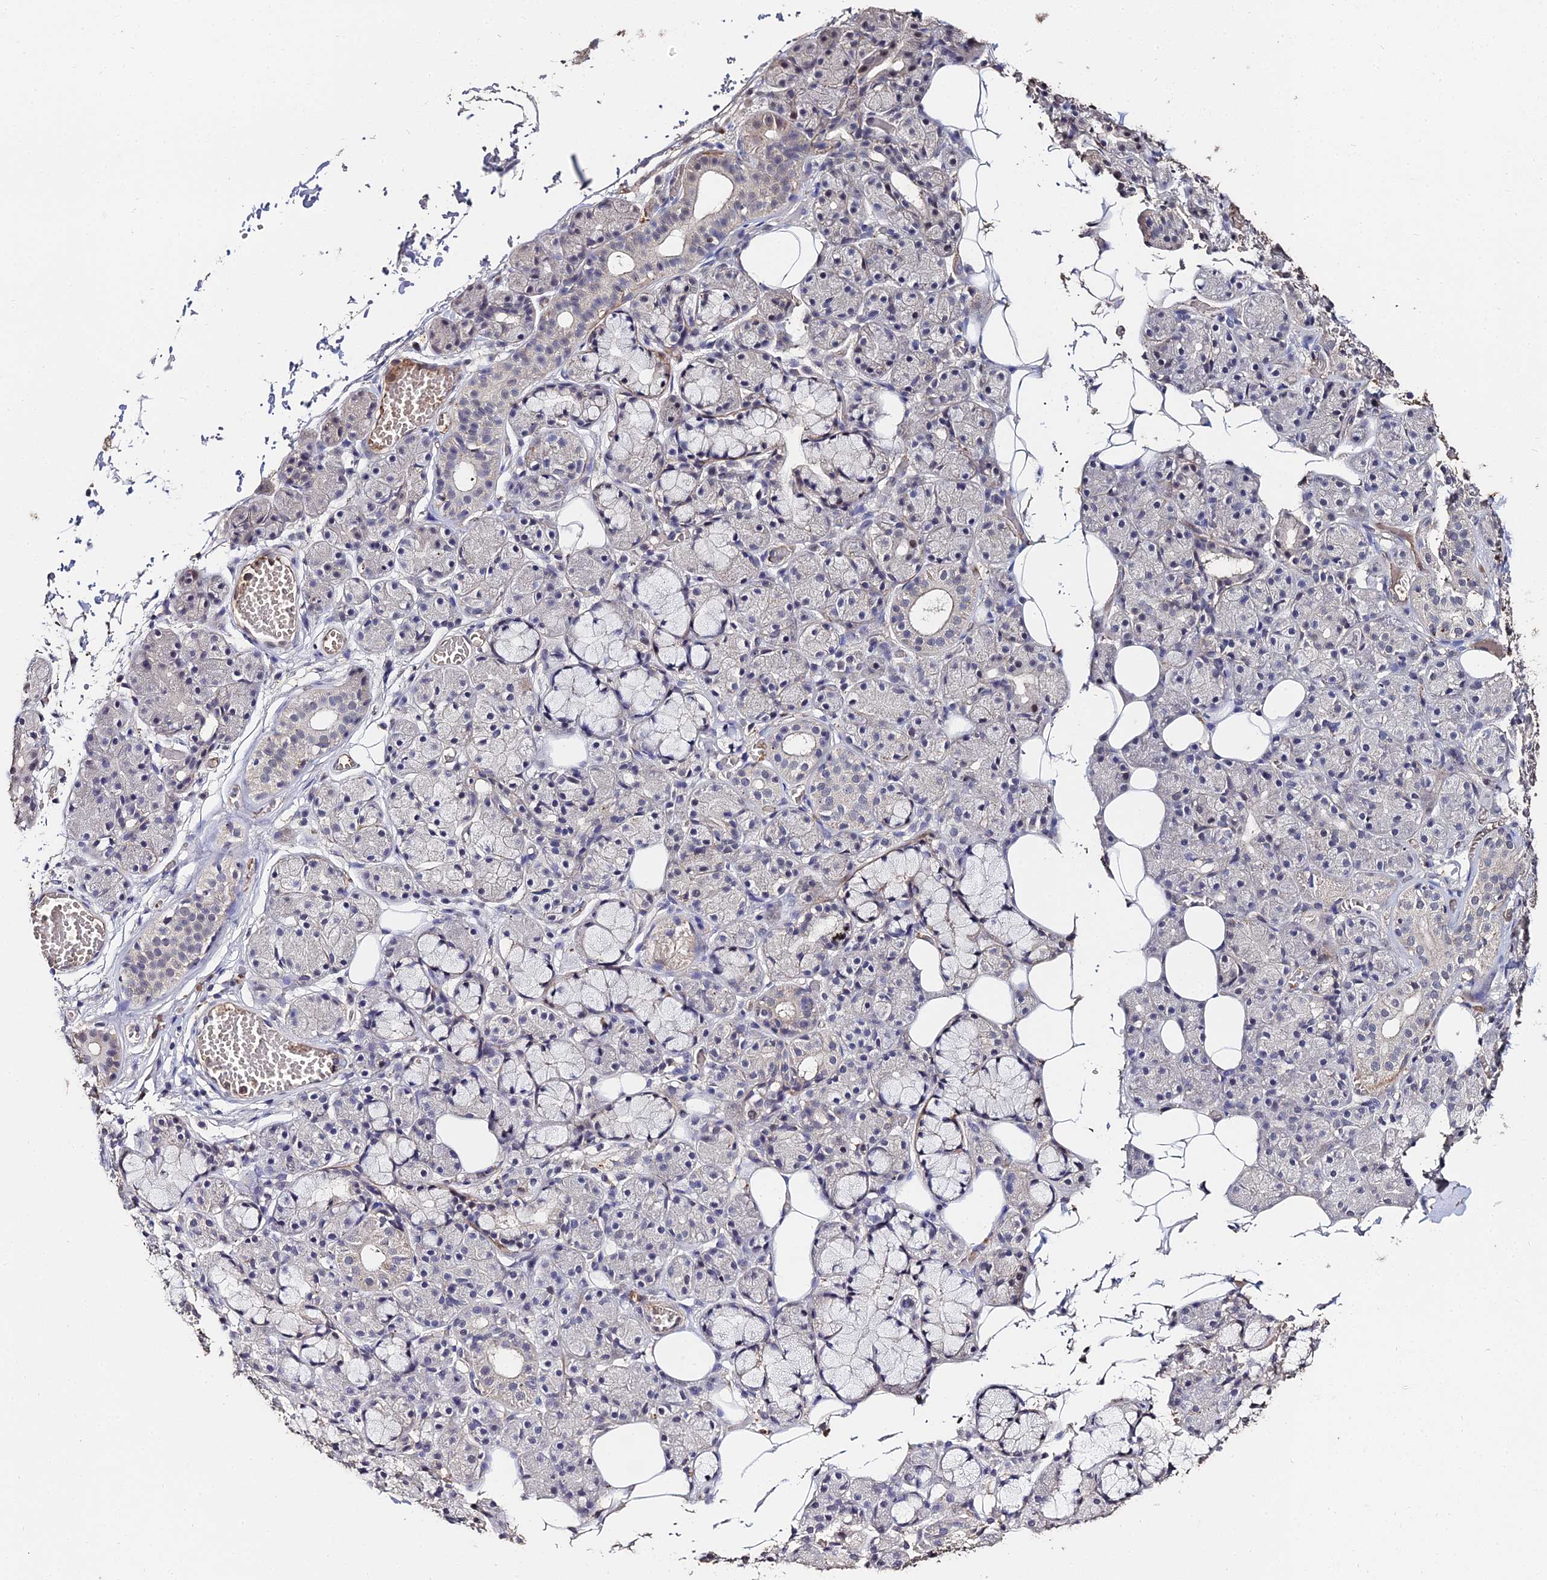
{"staining": {"intensity": "weak", "quantity": "<25%", "location": "cytoplasmic/membranous,nuclear"}, "tissue": "salivary gland", "cell_type": "Glandular cells", "image_type": "normal", "snomed": [{"axis": "morphology", "description": "Normal tissue, NOS"}, {"axis": "topography", "description": "Salivary gland"}], "caption": "Glandular cells show no significant staining in benign salivary gland. (DAB (3,3'-diaminobenzidine) immunohistochemistry with hematoxylin counter stain).", "gene": "LSM5", "patient": {"sex": "male", "age": 63}}